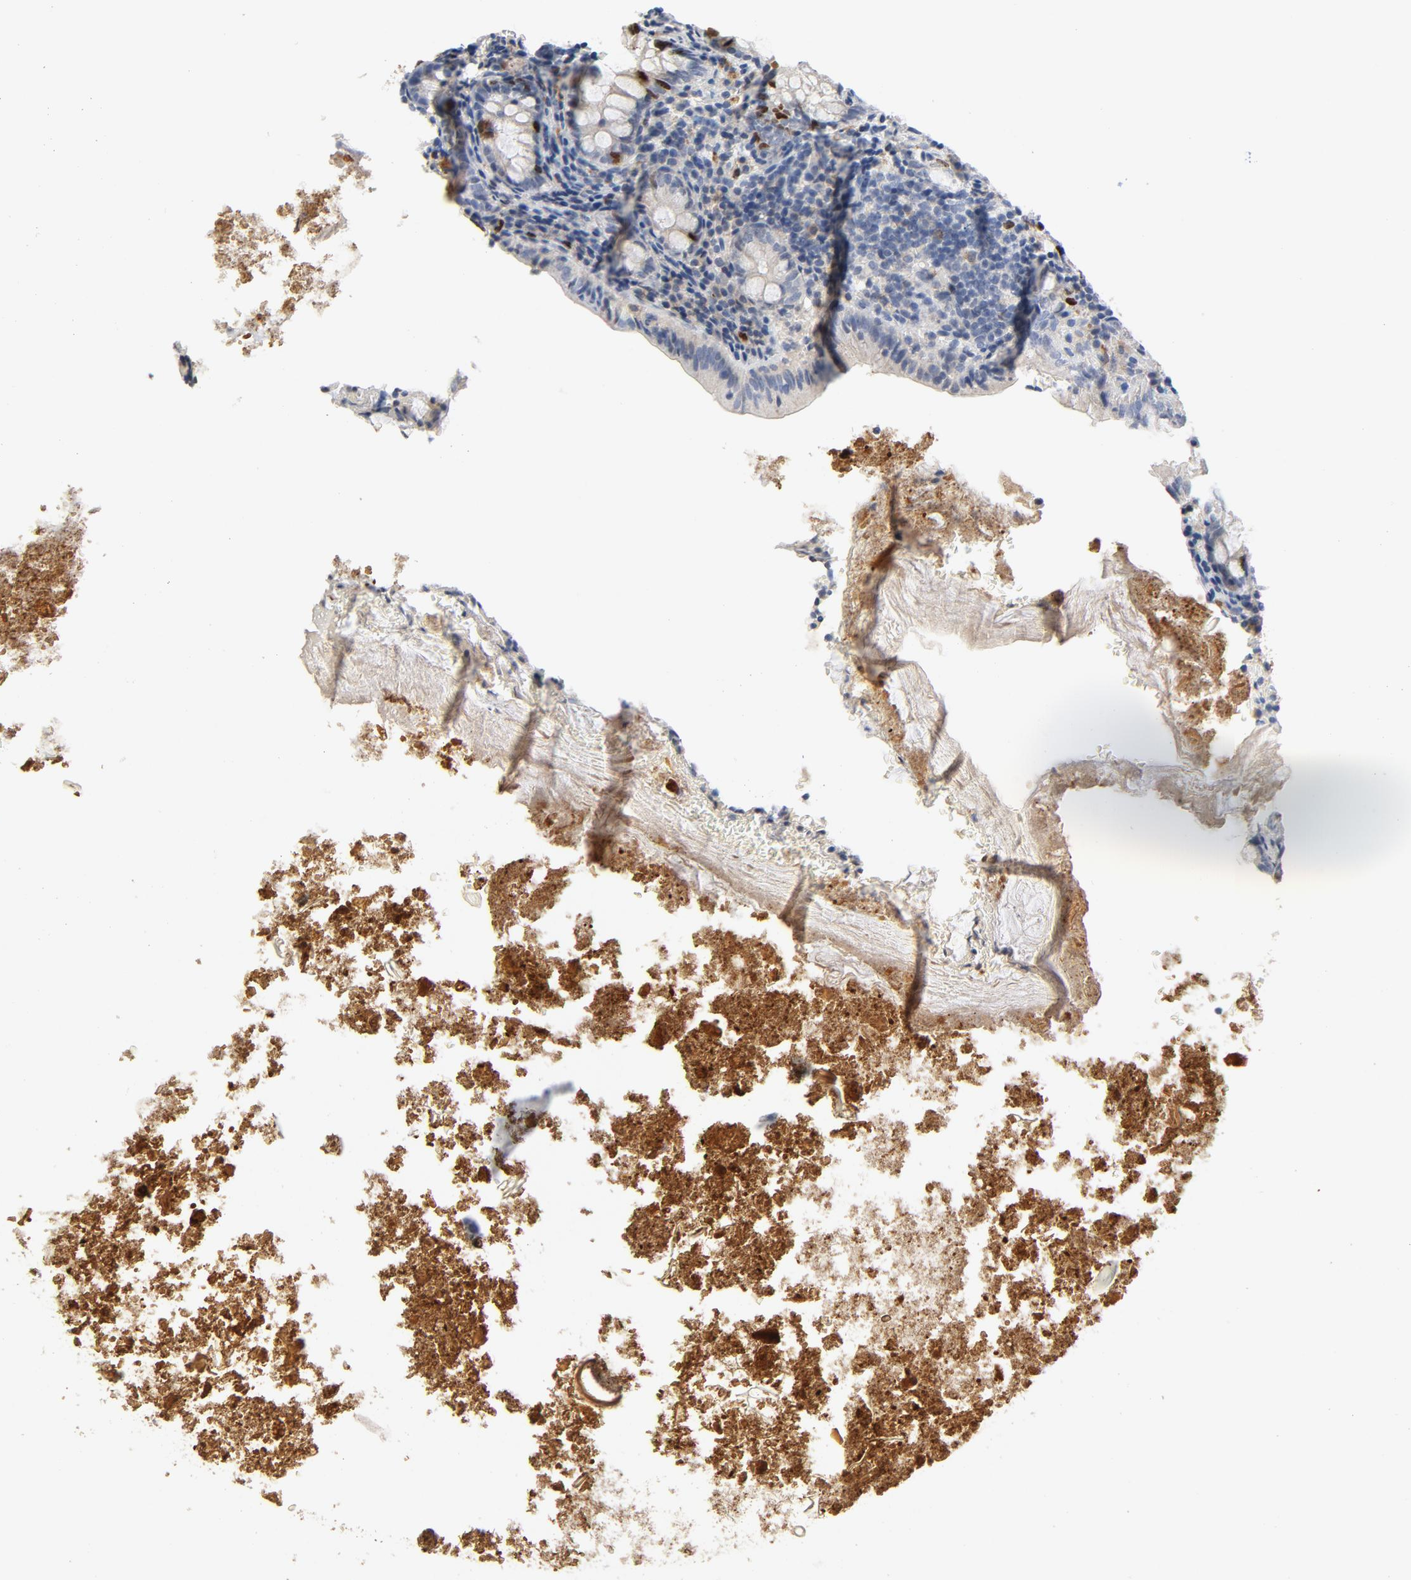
{"staining": {"intensity": "moderate", "quantity": "<25%", "location": "nuclear"}, "tissue": "appendix", "cell_type": "Glandular cells", "image_type": "normal", "snomed": [{"axis": "morphology", "description": "Normal tissue, NOS"}, {"axis": "topography", "description": "Appendix"}], "caption": "Immunohistochemical staining of normal appendix reveals moderate nuclear protein positivity in about <25% of glandular cells.", "gene": "BIRC5", "patient": {"sex": "female", "age": 10}}